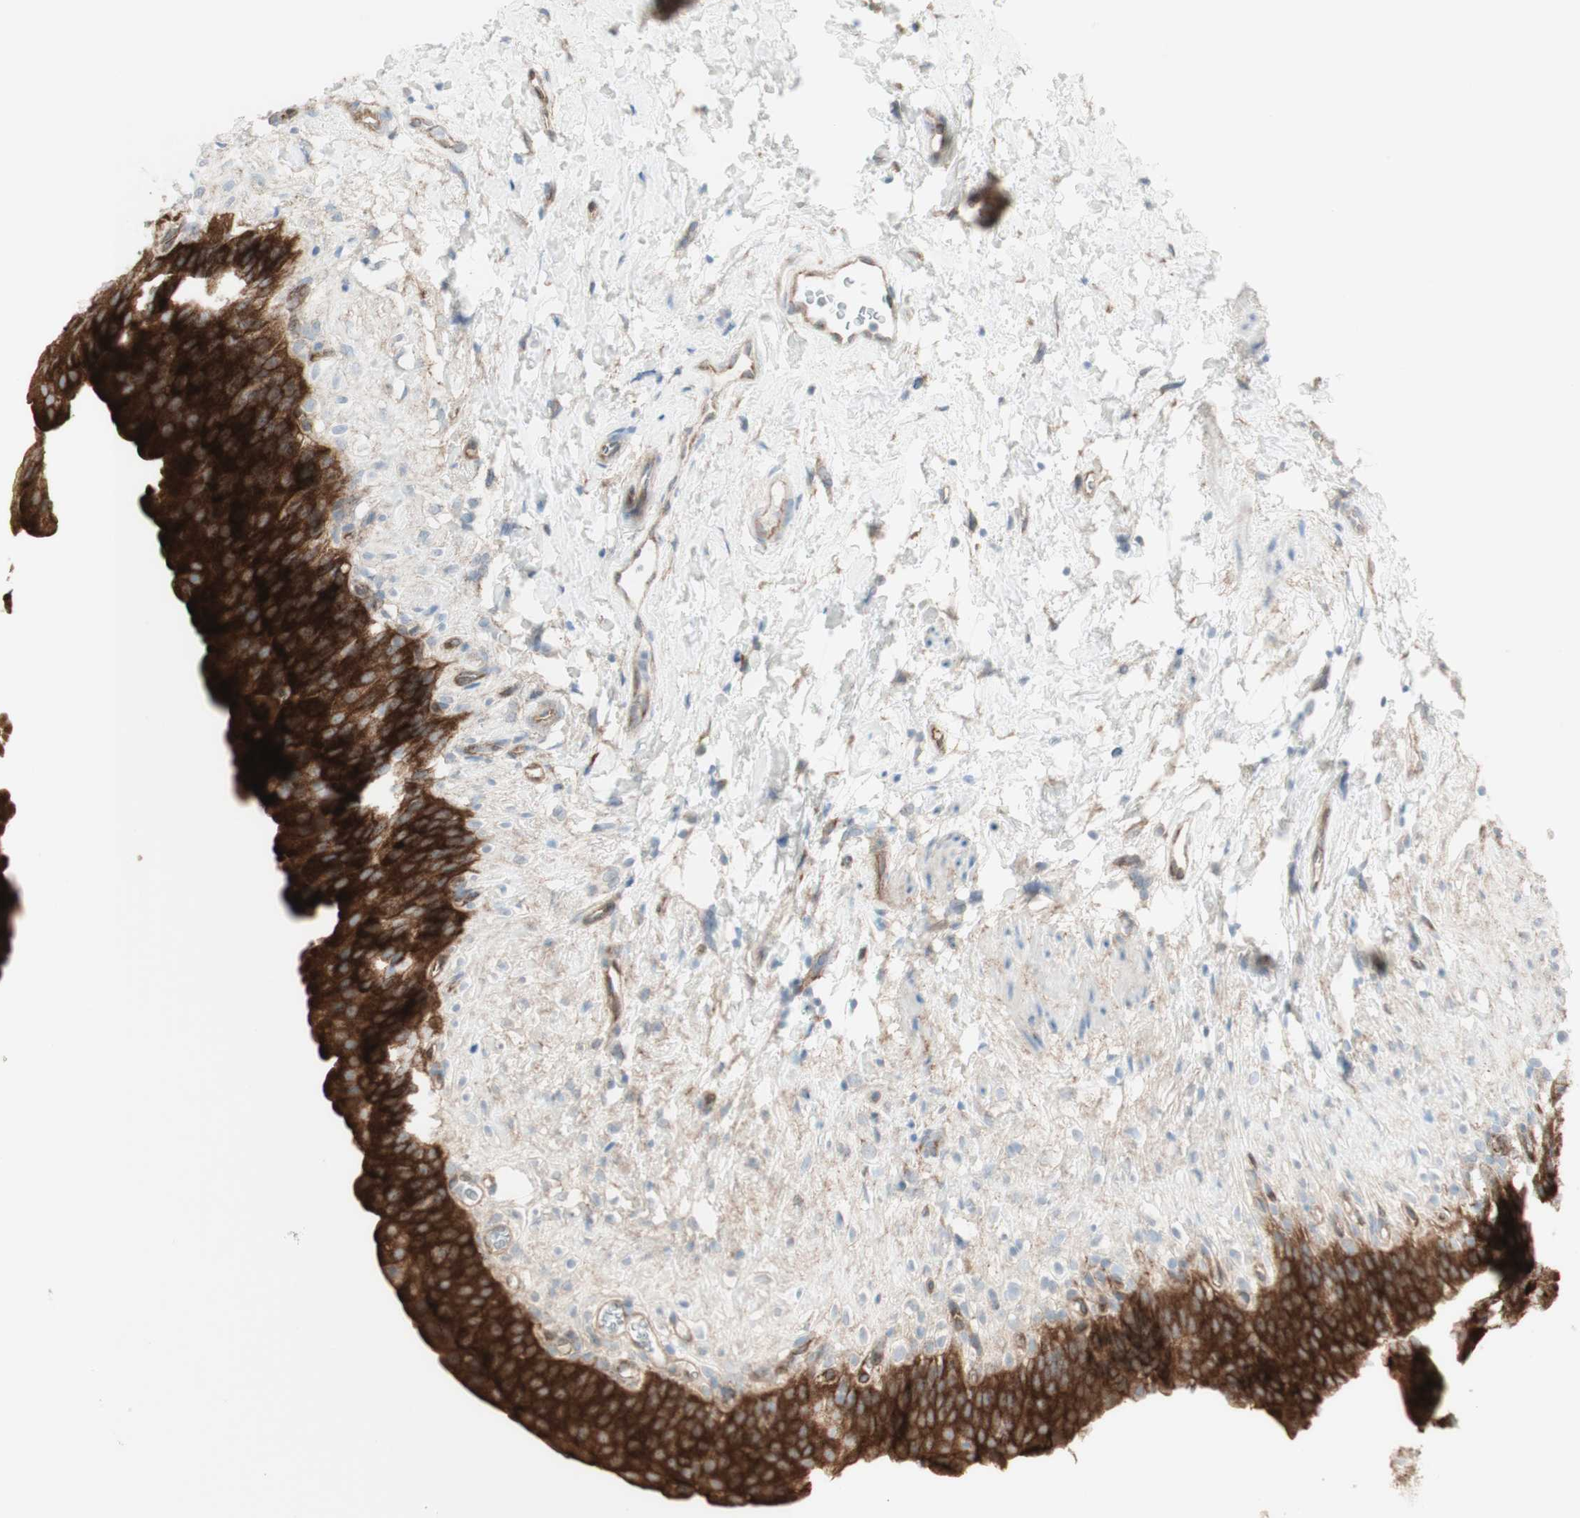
{"staining": {"intensity": "strong", "quantity": ">75%", "location": "cytoplasmic/membranous"}, "tissue": "urinary bladder", "cell_type": "Urothelial cells", "image_type": "normal", "snomed": [{"axis": "morphology", "description": "Normal tissue, NOS"}, {"axis": "topography", "description": "Urinary bladder"}], "caption": "Urinary bladder stained with immunohistochemistry (IHC) shows strong cytoplasmic/membranous positivity in approximately >75% of urothelial cells. Nuclei are stained in blue.", "gene": "MYO6", "patient": {"sex": "female", "age": 79}}